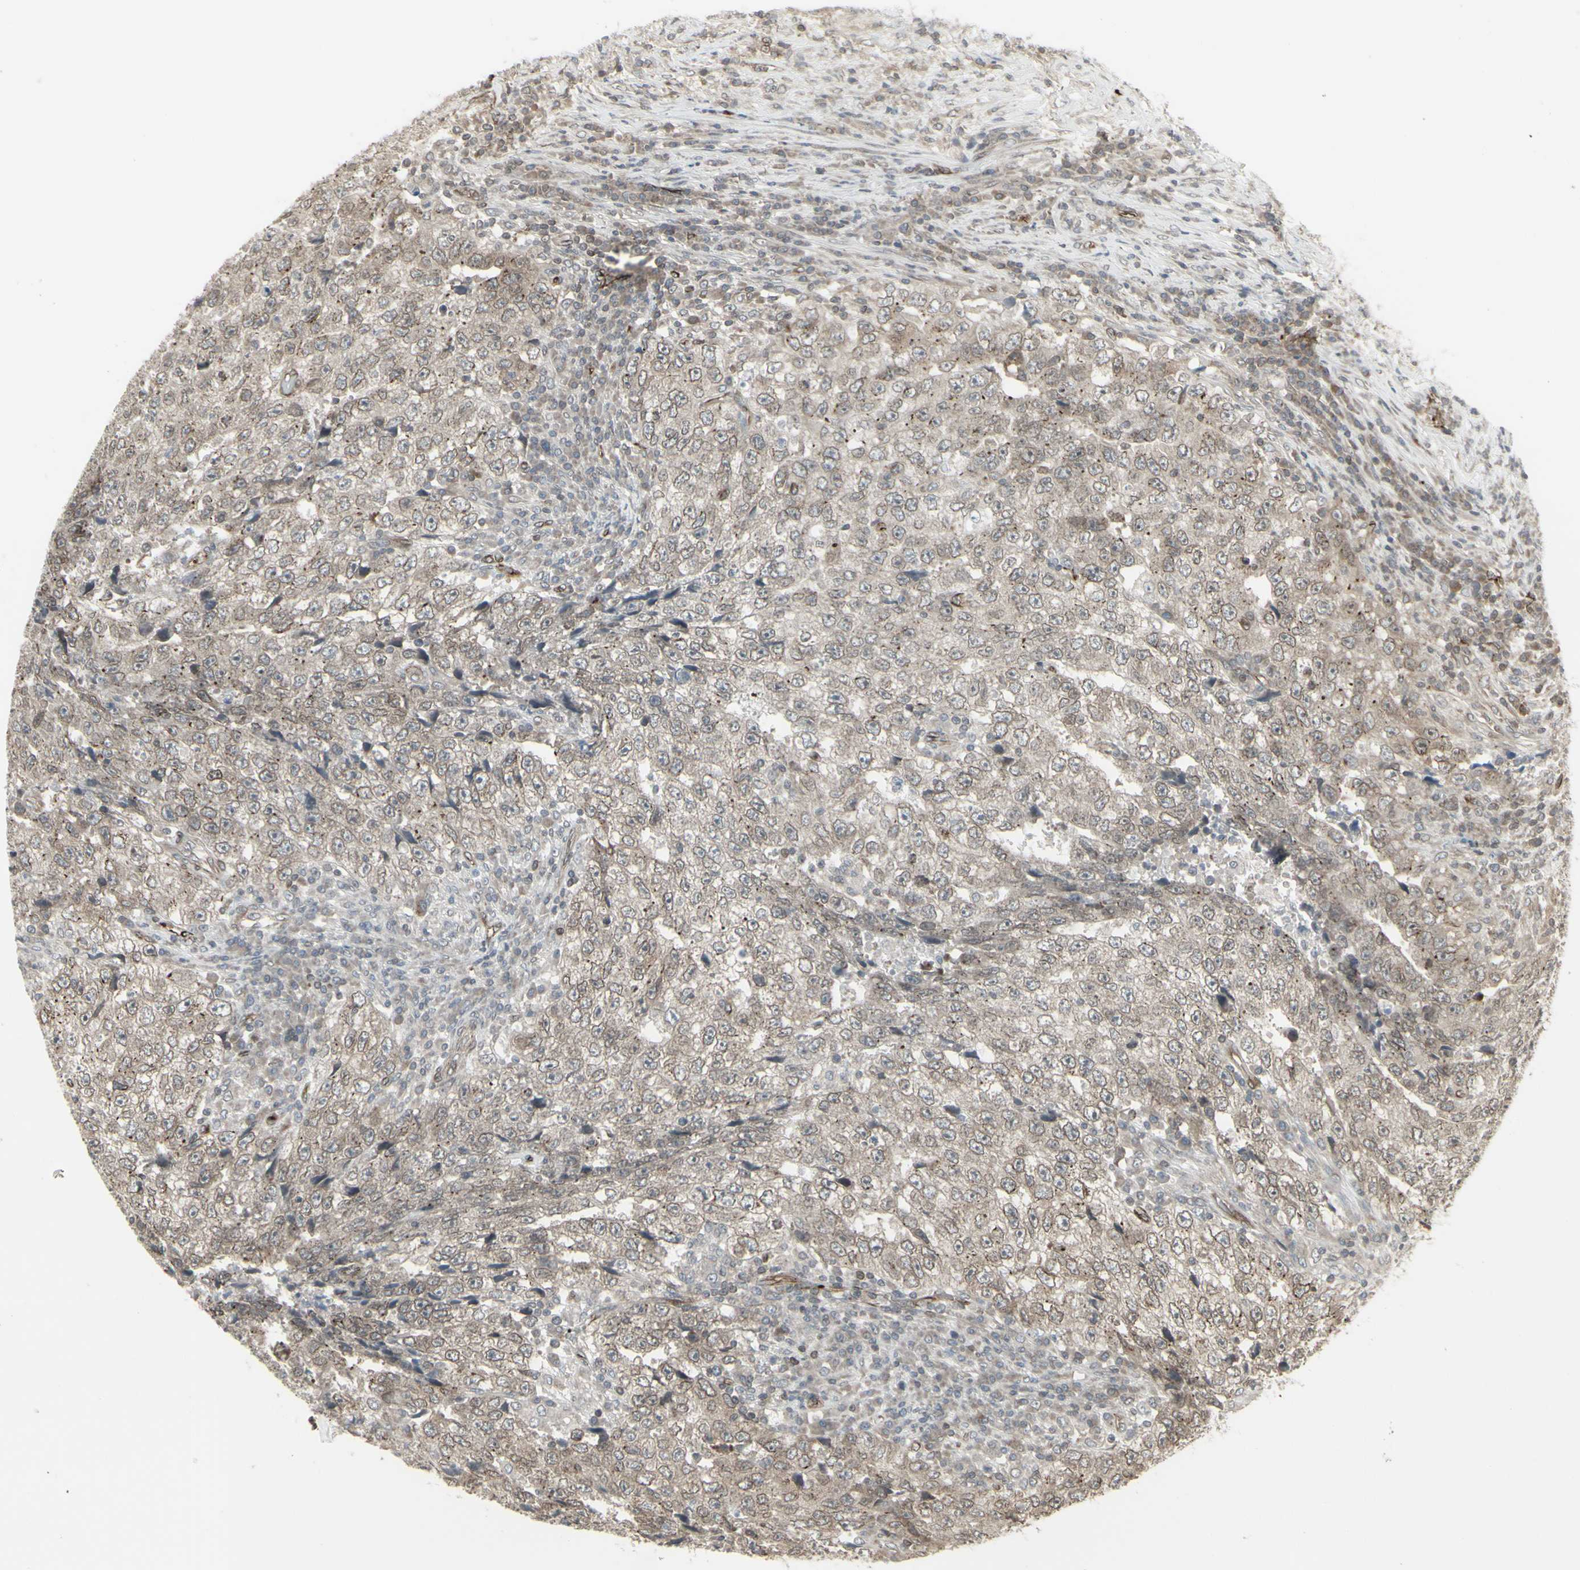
{"staining": {"intensity": "weak", "quantity": "25%-75%", "location": "cytoplasmic/membranous,nuclear"}, "tissue": "testis cancer", "cell_type": "Tumor cells", "image_type": "cancer", "snomed": [{"axis": "morphology", "description": "Necrosis, NOS"}, {"axis": "morphology", "description": "Carcinoma, Embryonal, NOS"}, {"axis": "topography", "description": "Testis"}], "caption": "IHC staining of testis cancer (embryonal carcinoma), which reveals low levels of weak cytoplasmic/membranous and nuclear staining in approximately 25%-75% of tumor cells indicating weak cytoplasmic/membranous and nuclear protein staining. The staining was performed using DAB (3,3'-diaminobenzidine) (brown) for protein detection and nuclei were counterstained in hematoxylin (blue).", "gene": "DTX3L", "patient": {"sex": "male", "age": 19}}